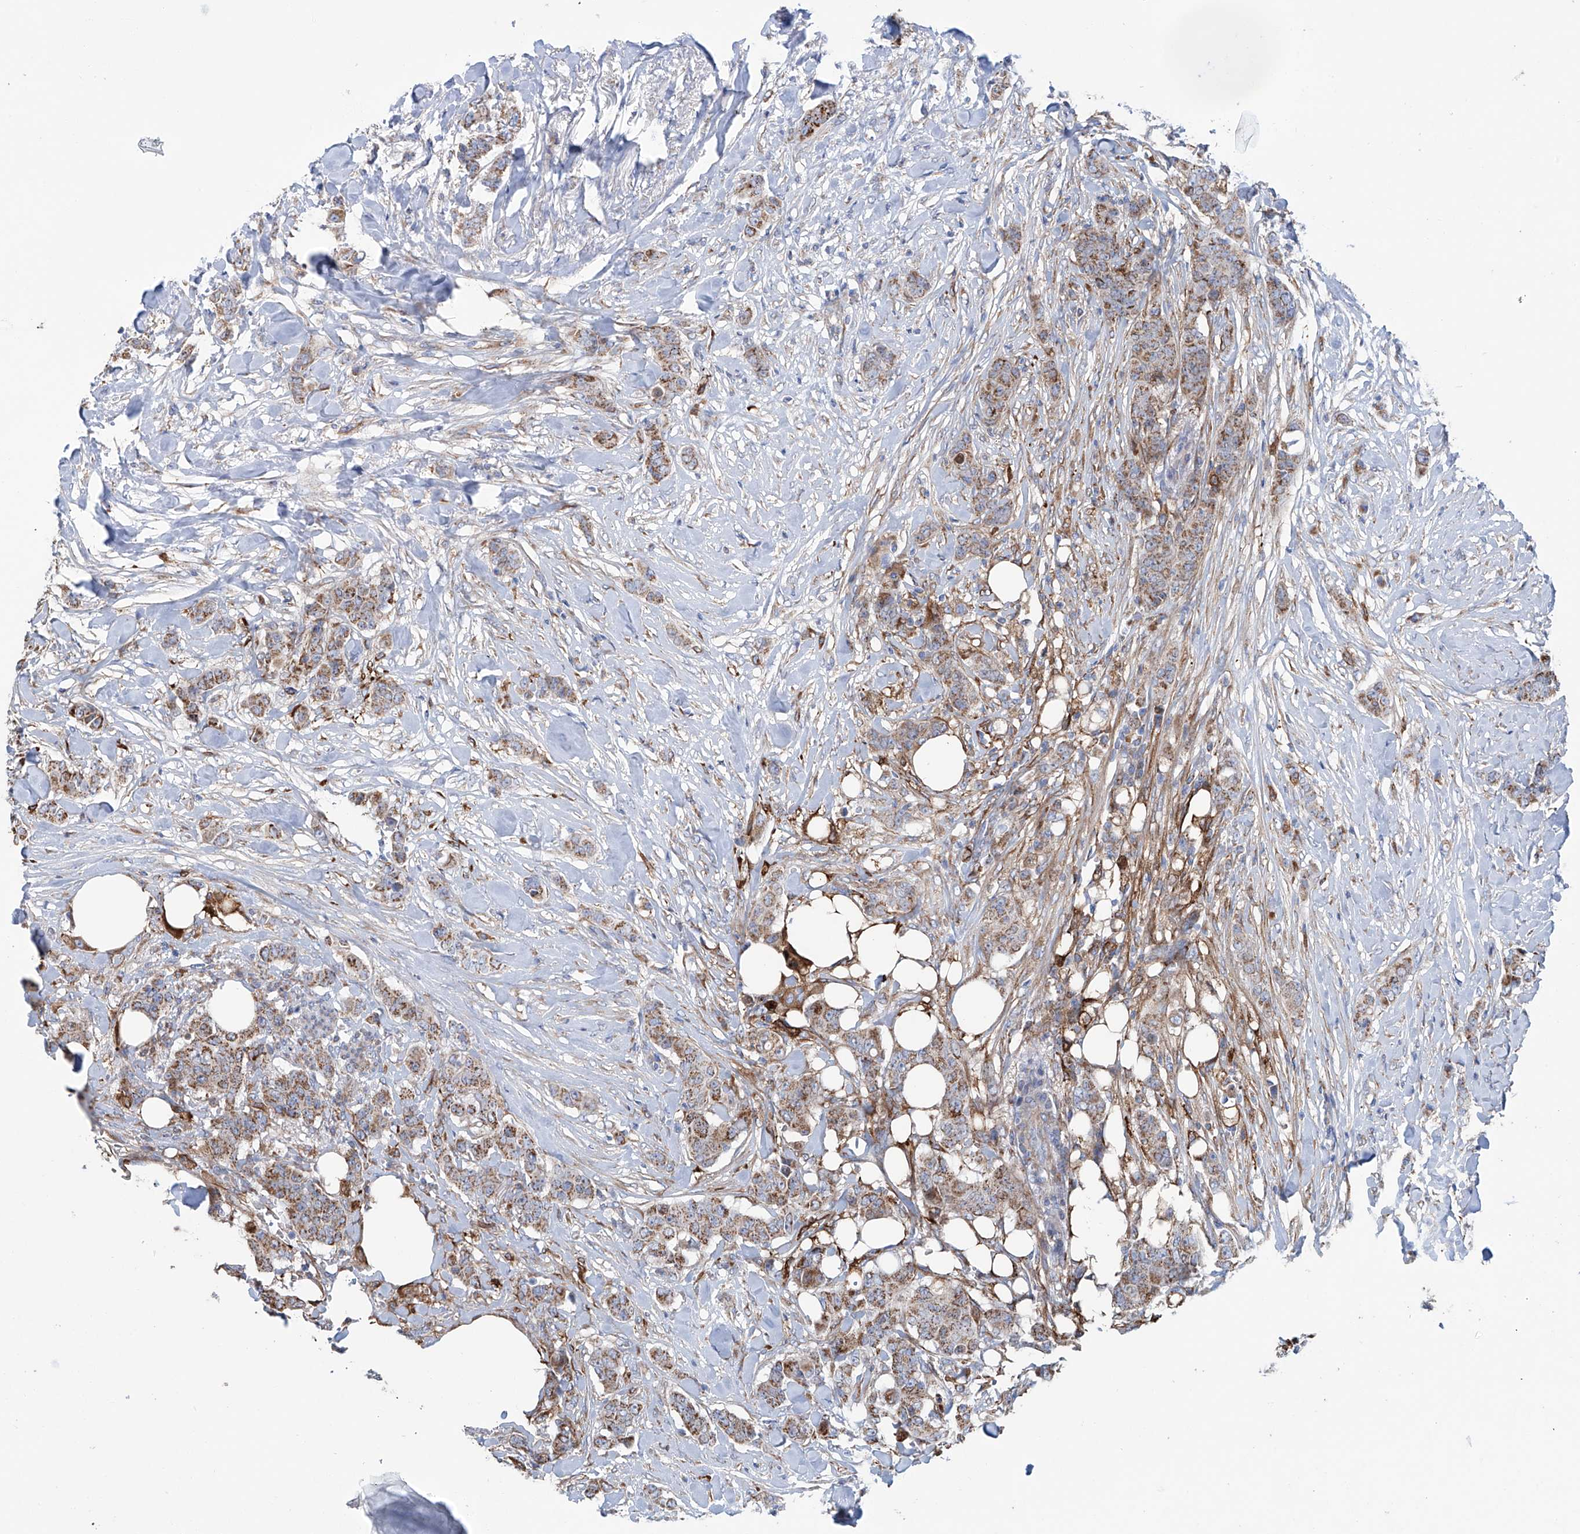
{"staining": {"intensity": "moderate", "quantity": ">75%", "location": "cytoplasmic/membranous"}, "tissue": "breast cancer", "cell_type": "Tumor cells", "image_type": "cancer", "snomed": [{"axis": "morphology", "description": "Duct carcinoma"}, {"axis": "topography", "description": "Breast"}], "caption": "High-power microscopy captured an immunohistochemistry micrograph of breast cancer, revealing moderate cytoplasmic/membranous staining in approximately >75% of tumor cells. (DAB (3,3'-diaminobenzidine) = brown stain, brightfield microscopy at high magnification).", "gene": "ALDH6A1", "patient": {"sex": "female", "age": 40}}